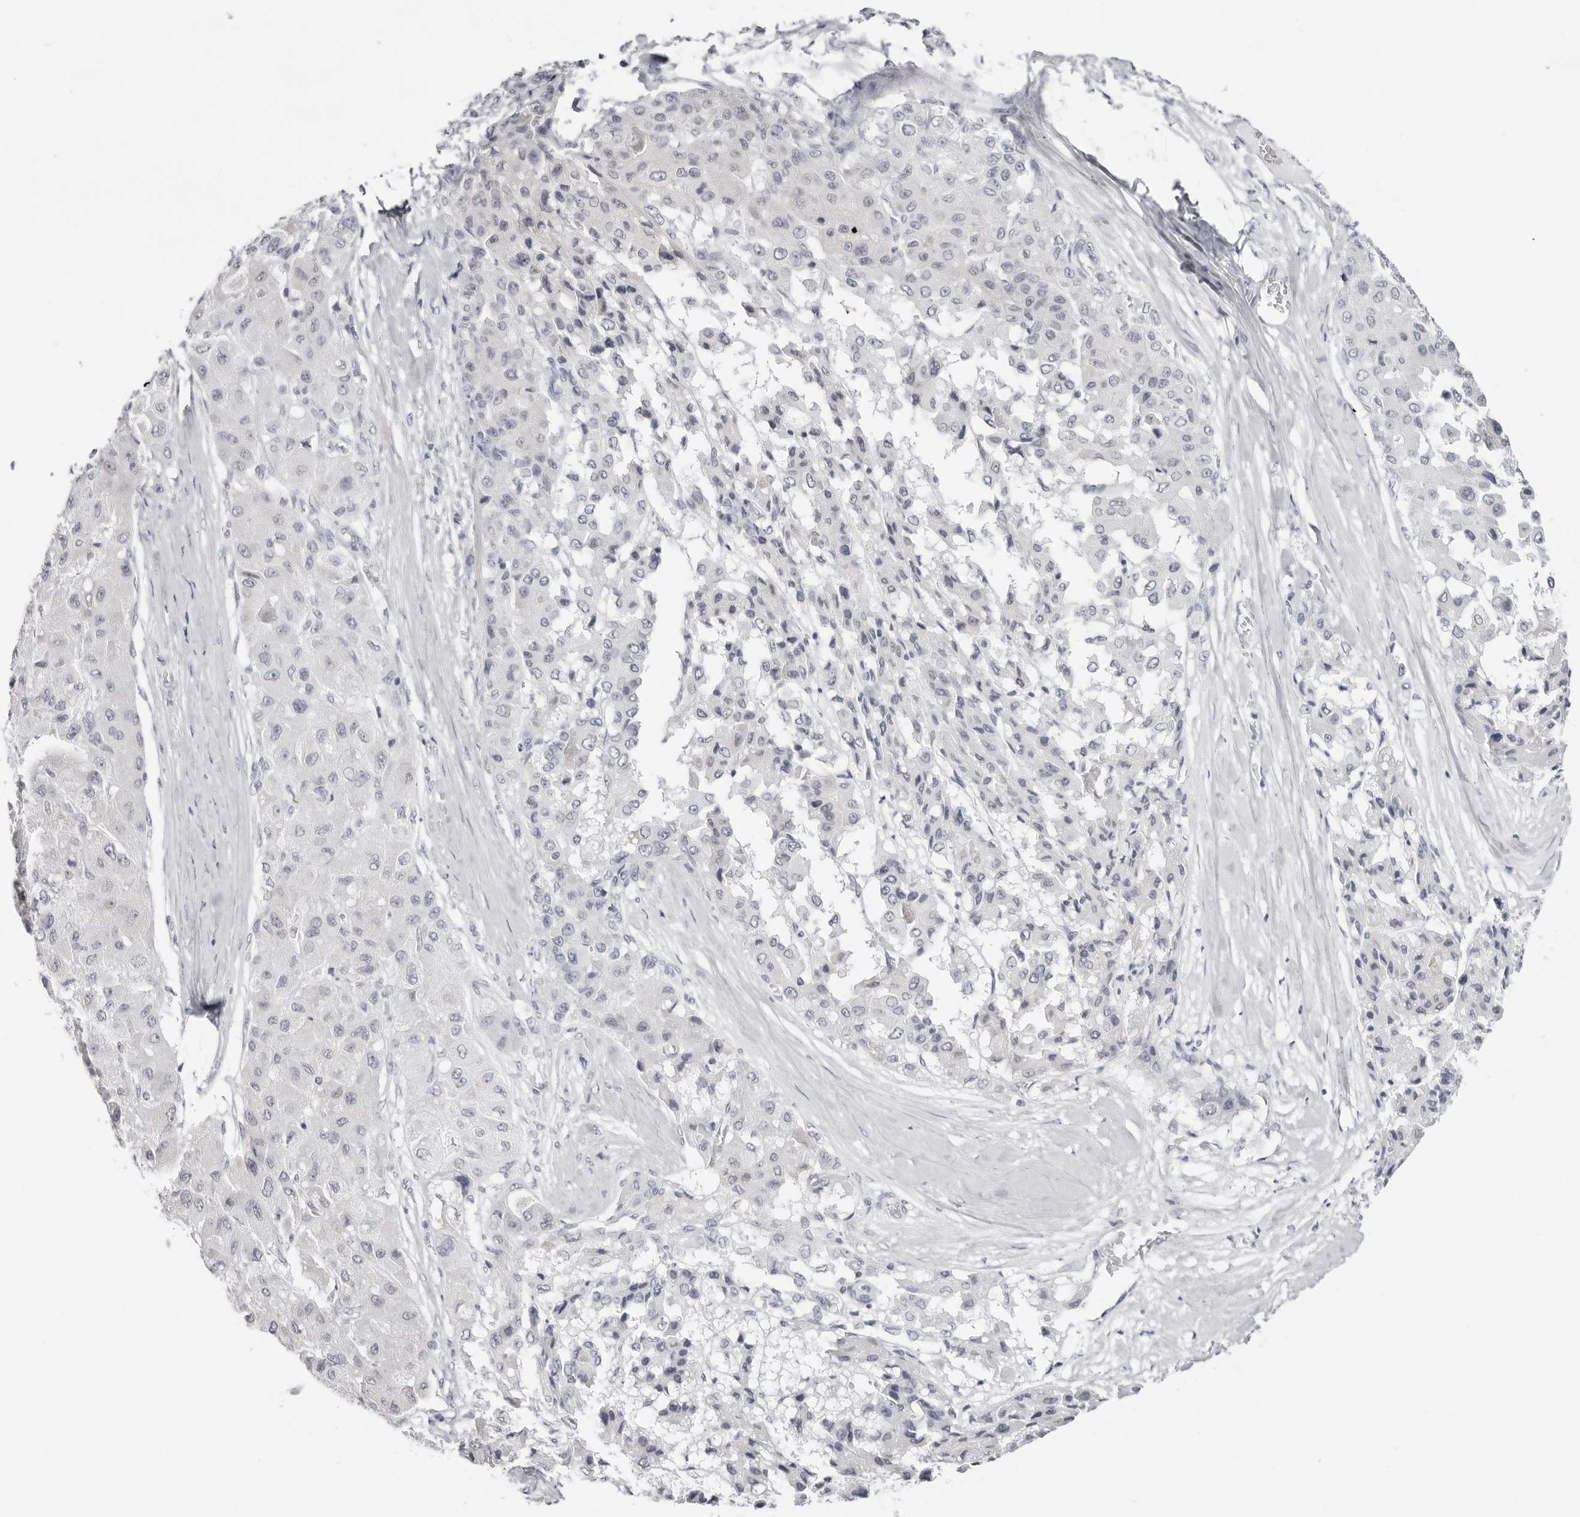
{"staining": {"intensity": "negative", "quantity": "none", "location": "none"}, "tissue": "liver cancer", "cell_type": "Tumor cells", "image_type": "cancer", "snomed": [{"axis": "morphology", "description": "Carcinoma, Hepatocellular, NOS"}, {"axis": "topography", "description": "Liver"}], "caption": "IHC of hepatocellular carcinoma (liver) reveals no staining in tumor cells.", "gene": "INSL3", "patient": {"sex": "male", "age": 80}}